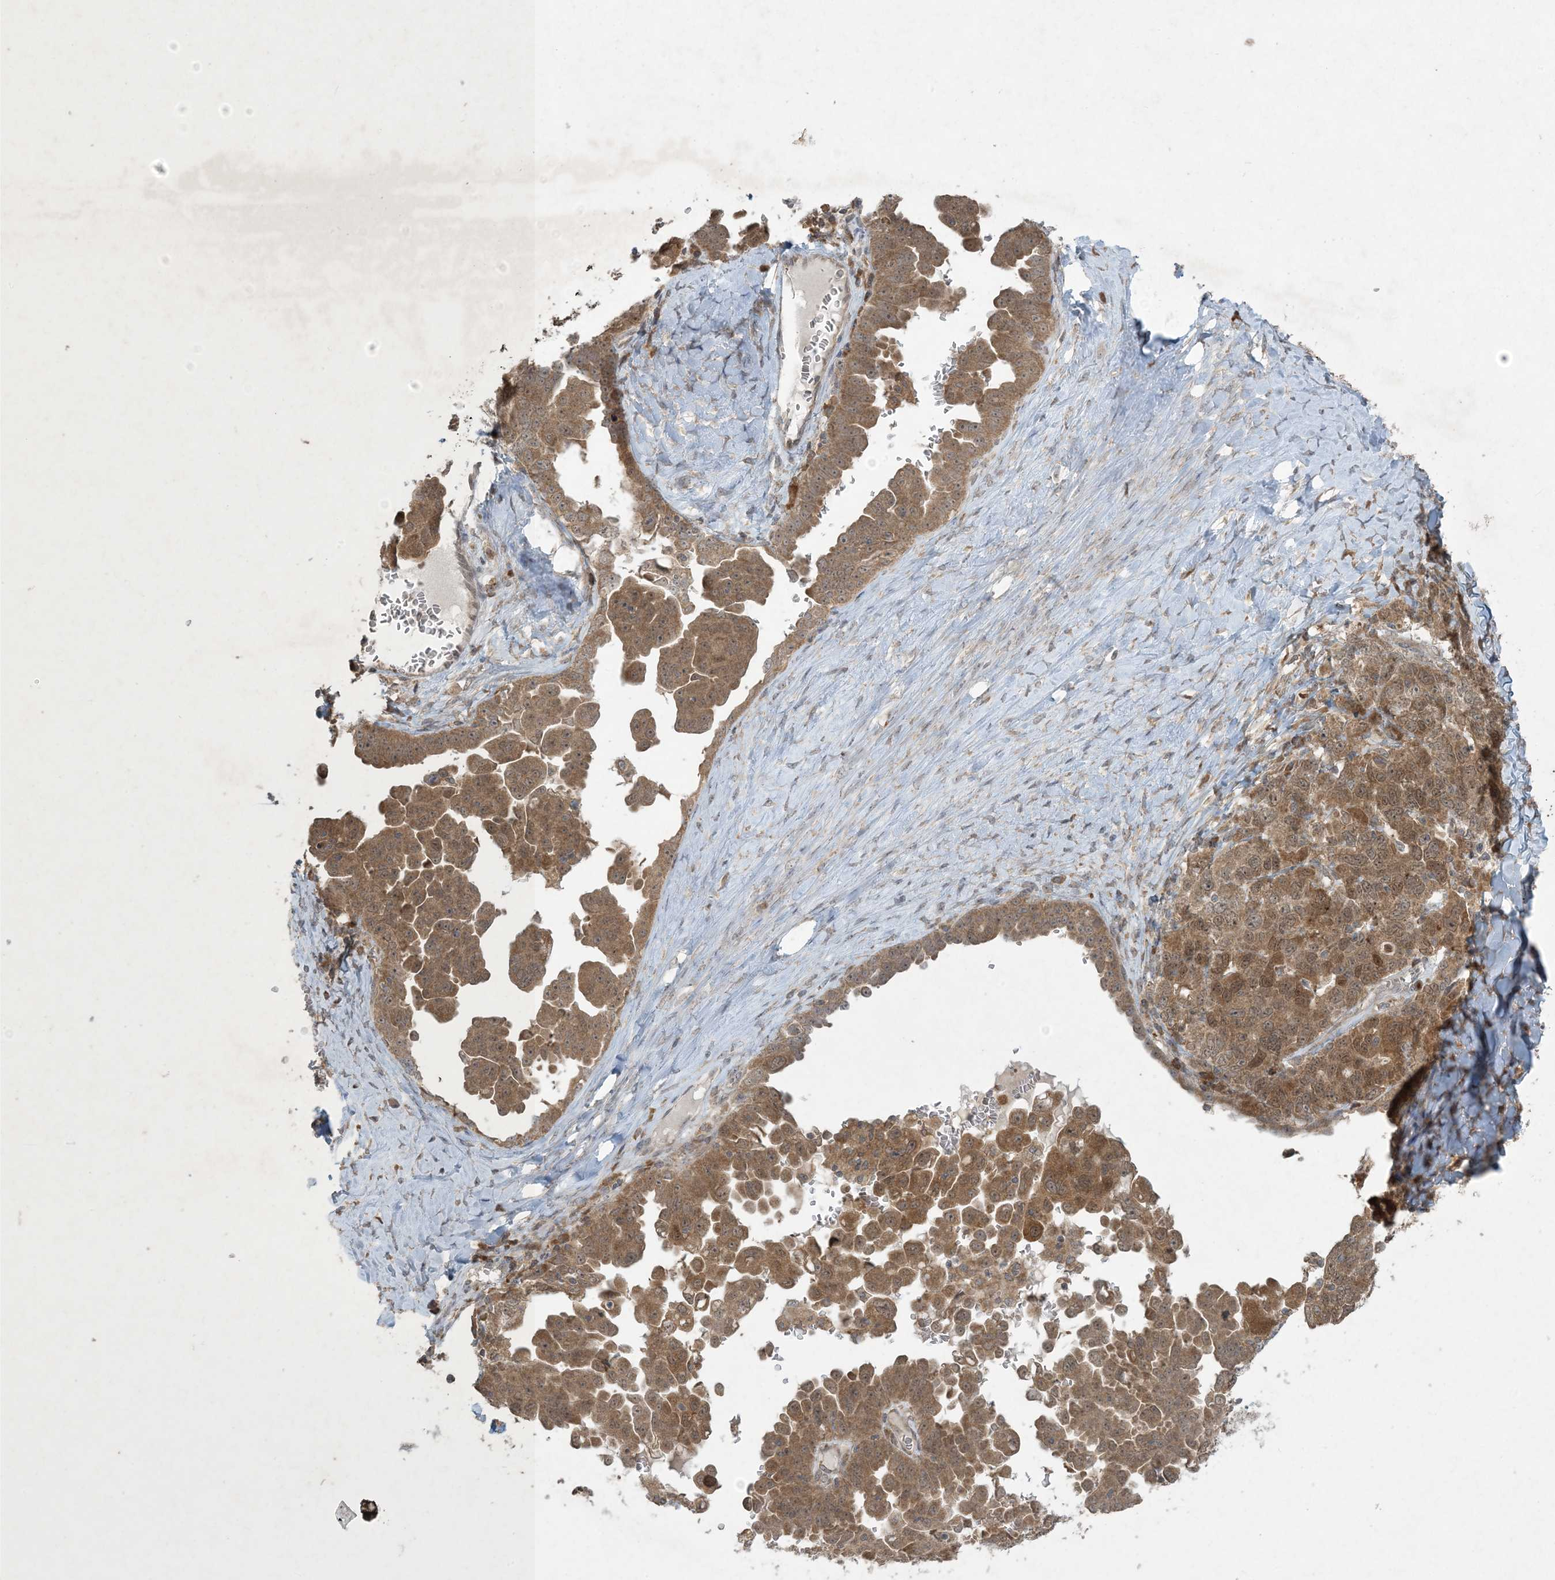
{"staining": {"intensity": "moderate", "quantity": ">75%", "location": "cytoplasmic/membranous,nuclear"}, "tissue": "ovarian cancer", "cell_type": "Tumor cells", "image_type": "cancer", "snomed": [{"axis": "morphology", "description": "Carcinoma, endometroid"}, {"axis": "topography", "description": "Ovary"}], "caption": "A medium amount of moderate cytoplasmic/membranous and nuclear staining is seen in approximately >75% of tumor cells in ovarian cancer (endometroid carcinoma) tissue.", "gene": "NRBP2", "patient": {"sex": "female", "age": 62}}